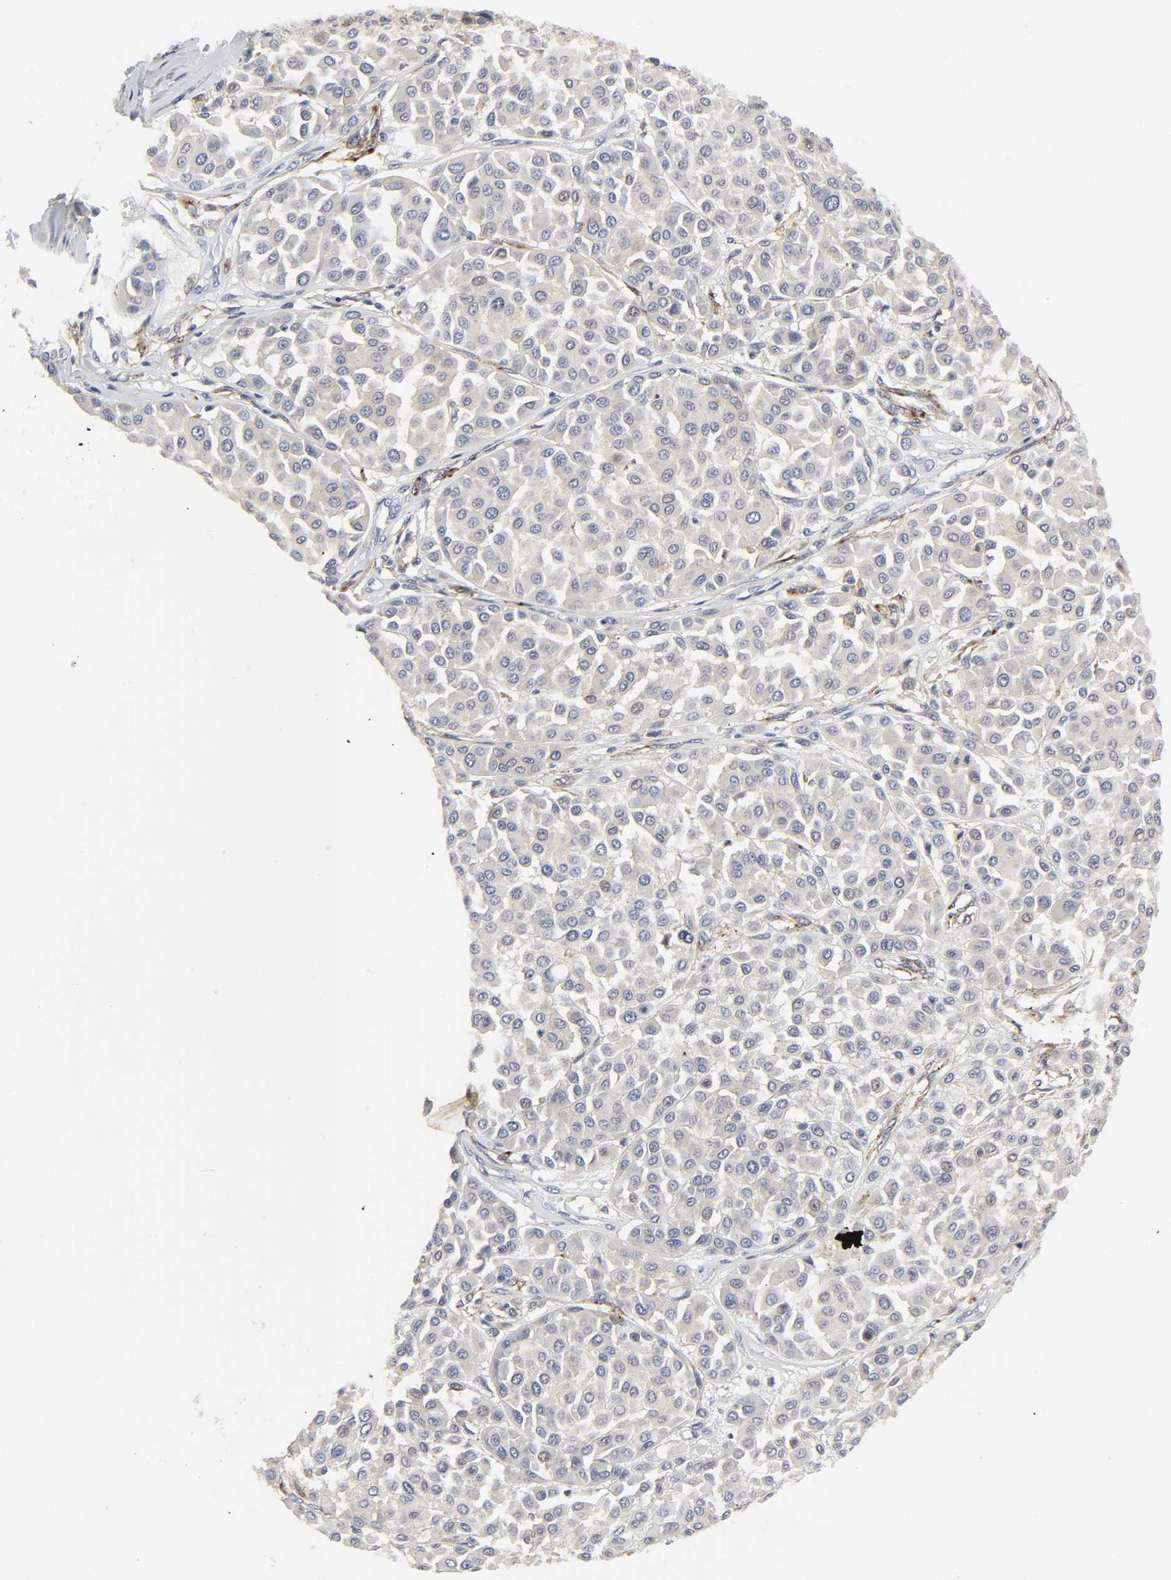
{"staining": {"intensity": "negative", "quantity": "none", "location": "none"}, "tissue": "melanoma", "cell_type": "Tumor cells", "image_type": "cancer", "snomed": [{"axis": "morphology", "description": "Malignant melanoma, Metastatic site"}, {"axis": "topography", "description": "Soft tissue"}], "caption": "Immunohistochemical staining of human melanoma exhibits no significant staining in tumor cells.", "gene": "LRP1", "patient": {"sex": "male", "age": 41}}